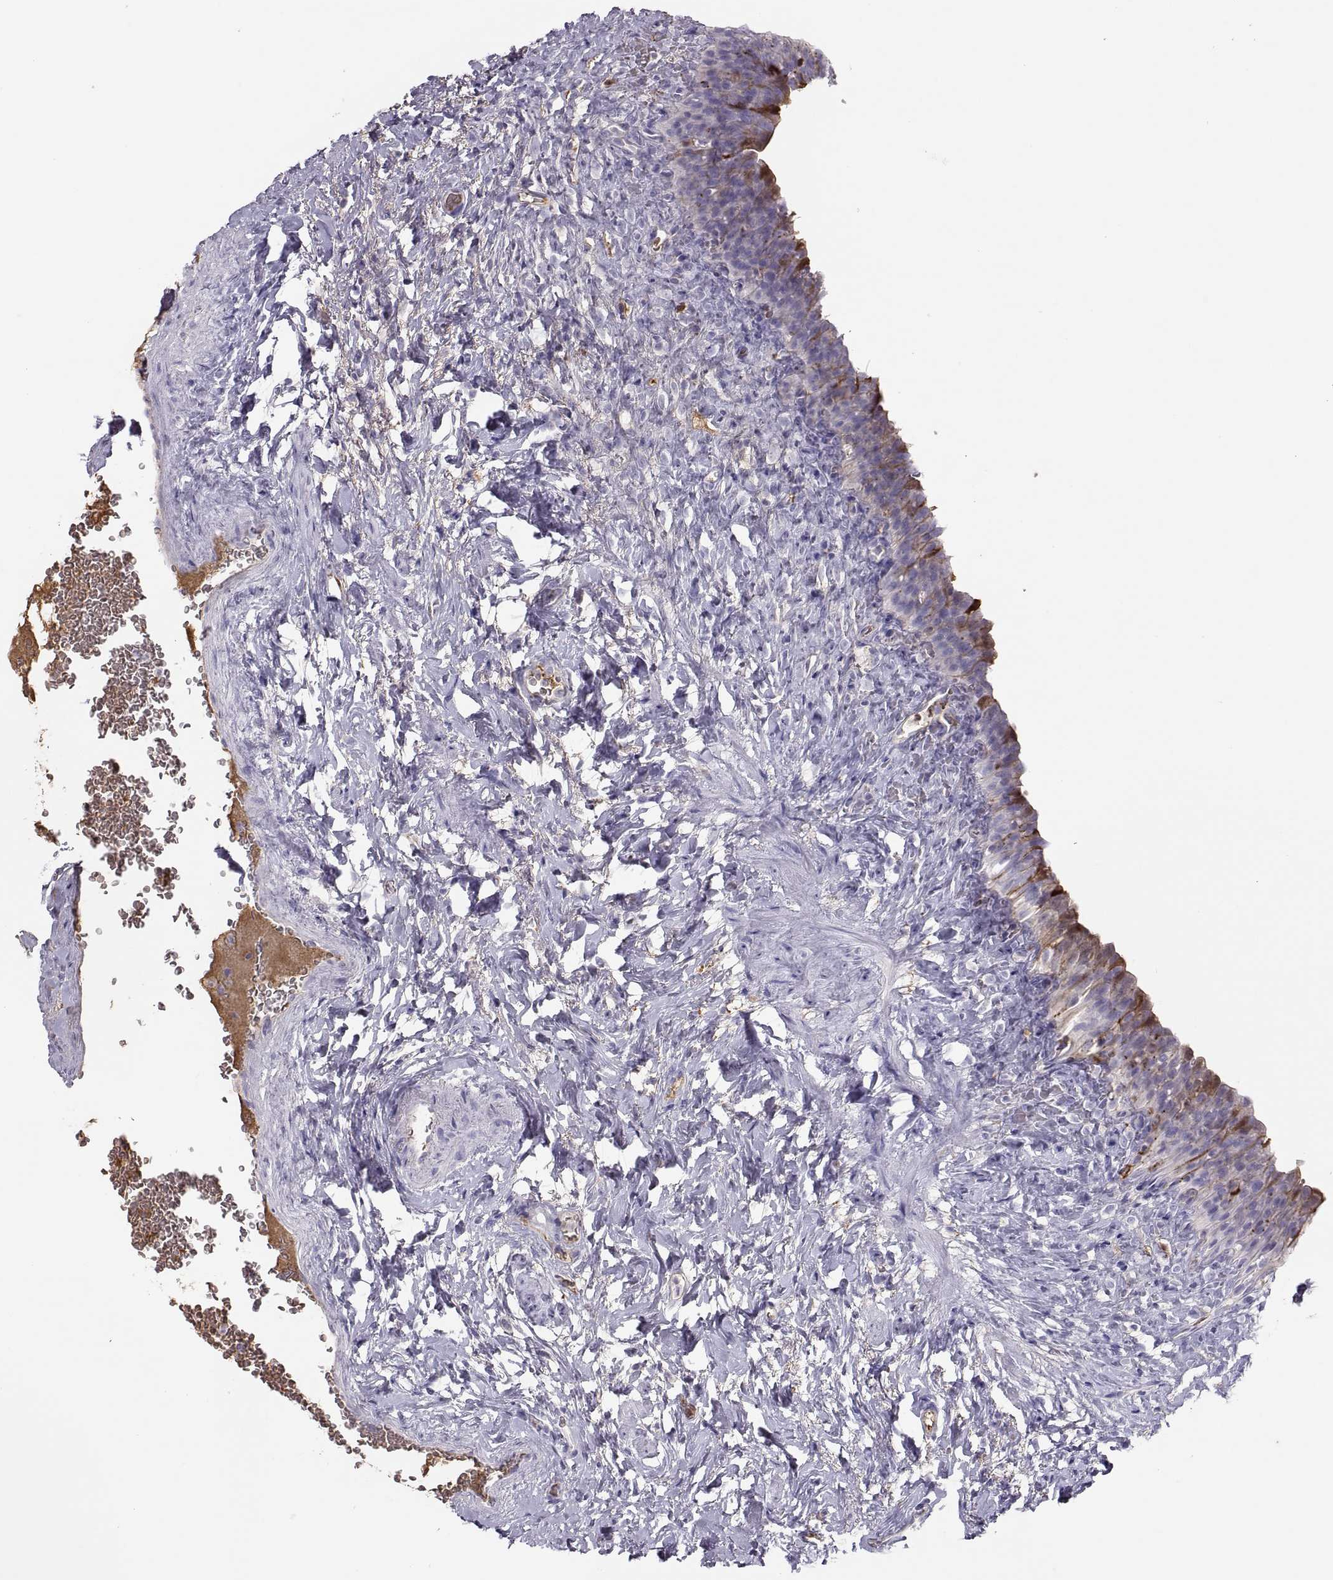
{"staining": {"intensity": "moderate", "quantity": "<25%", "location": "cytoplasmic/membranous"}, "tissue": "urinary bladder", "cell_type": "Urothelial cells", "image_type": "normal", "snomed": [{"axis": "morphology", "description": "Normal tissue, NOS"}, {"axis": "topography", "description": "Urinary bladder"}], "caption": "Immunohistochemical staining of normal human urinary bladder exhibits low levels of moderate cytoplasmic/membranous expression in approximately <25% of urothelial cells.", "gene": "SEMG1", "patient": {"sex": "male", "age": 76}}